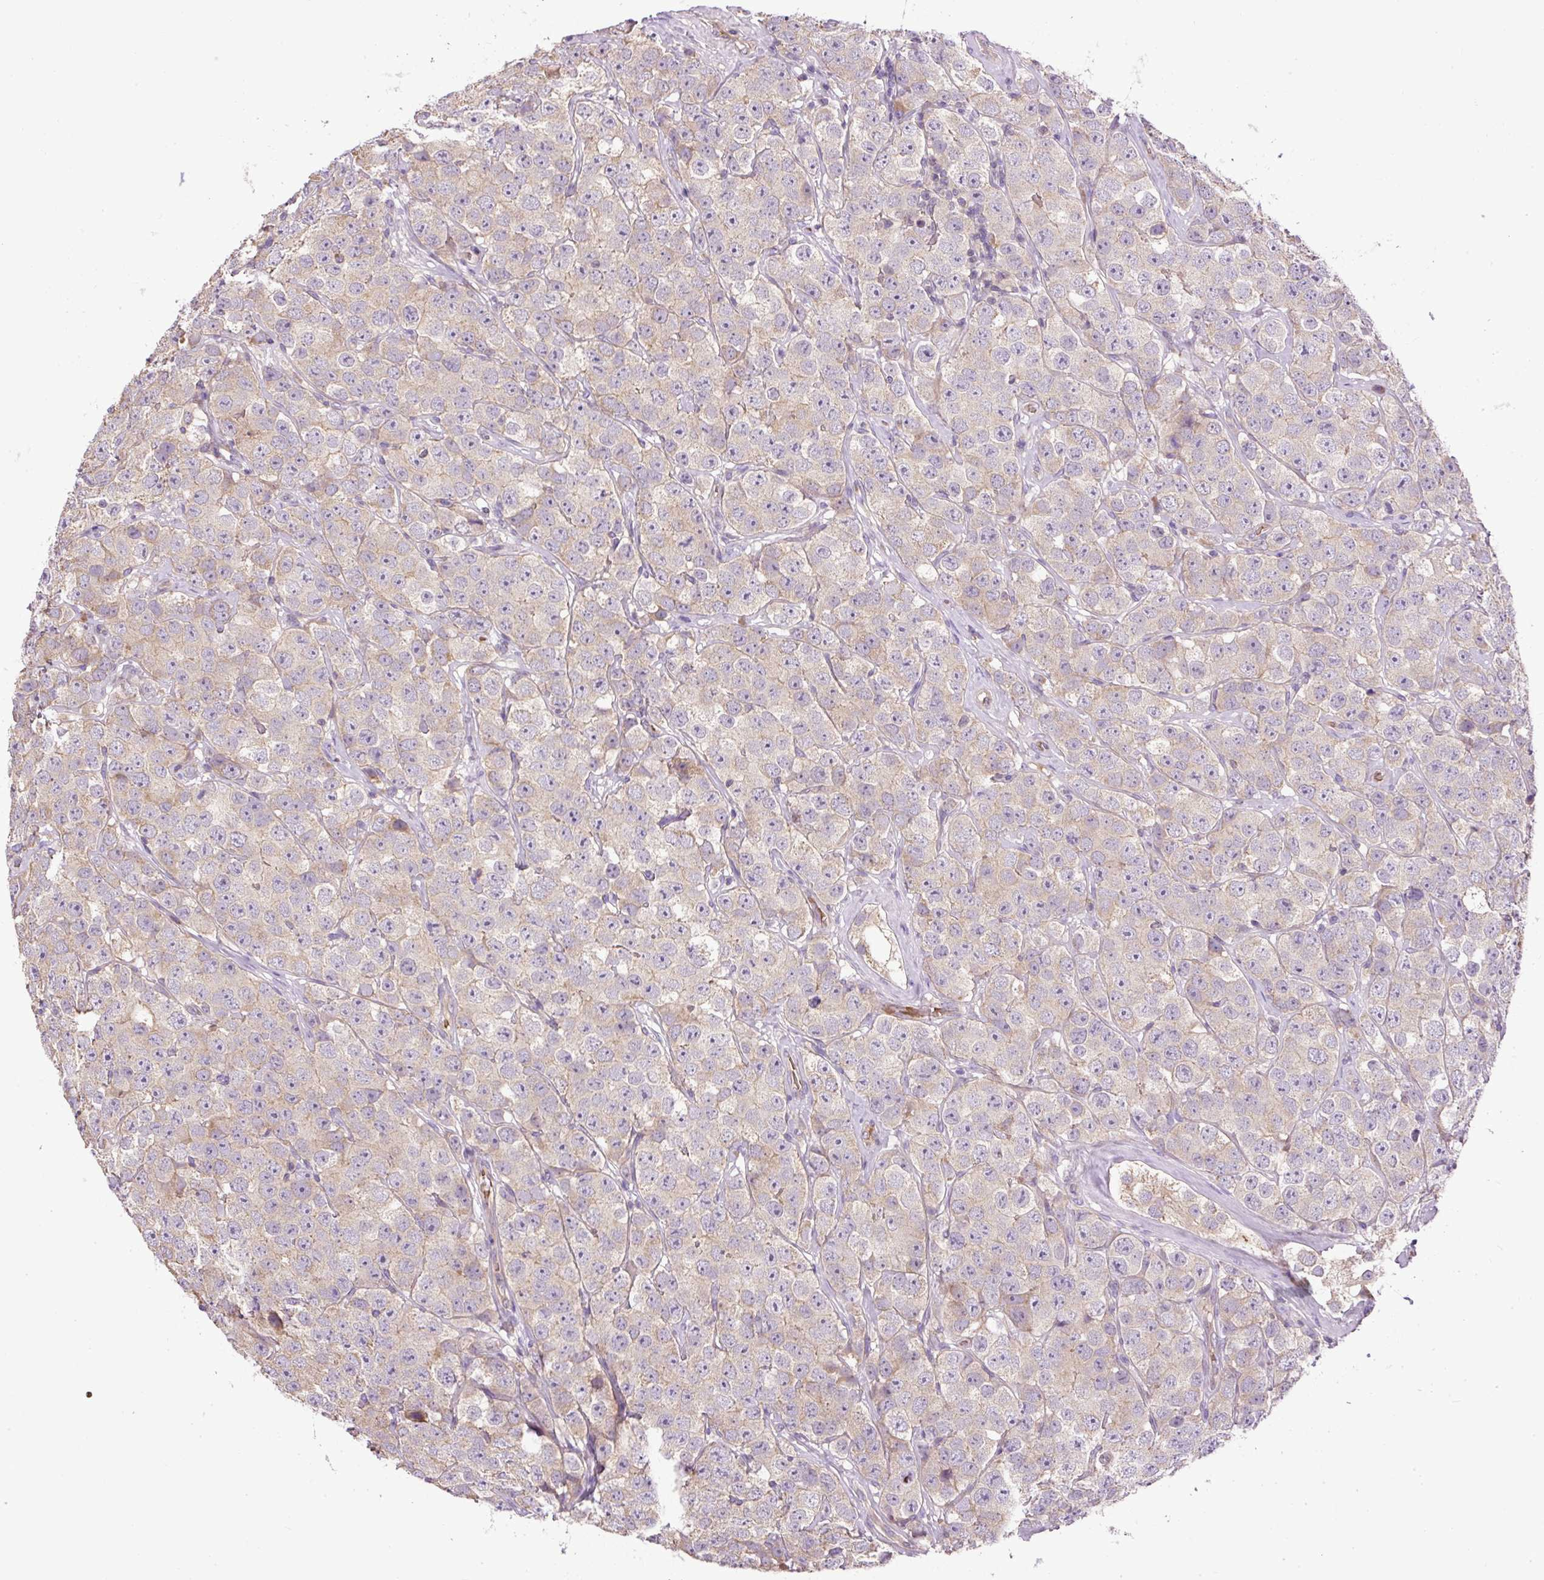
{"staining": {"intensity": "weak", "quantity": "25%-75%", "location": "cytoplasmic/membranous"}, "tissue": "testis cancer", "cell_type": "Tumor cells", "image_type": "cancer", "snomed": [{"axis": "morphology", "description": "Seminoma, NOS"}, {"axis": "topography", "description": "Testis"}], "caption": "The histopathology image demonstrates immunohistochemical staining of testis seminoma. There is weak cytoplasmic/membranous staining is identified in approximately 25%-75% of tumor cells.", "gene": "CXCL13", "patient": {"sex": "male", "age": 28}}